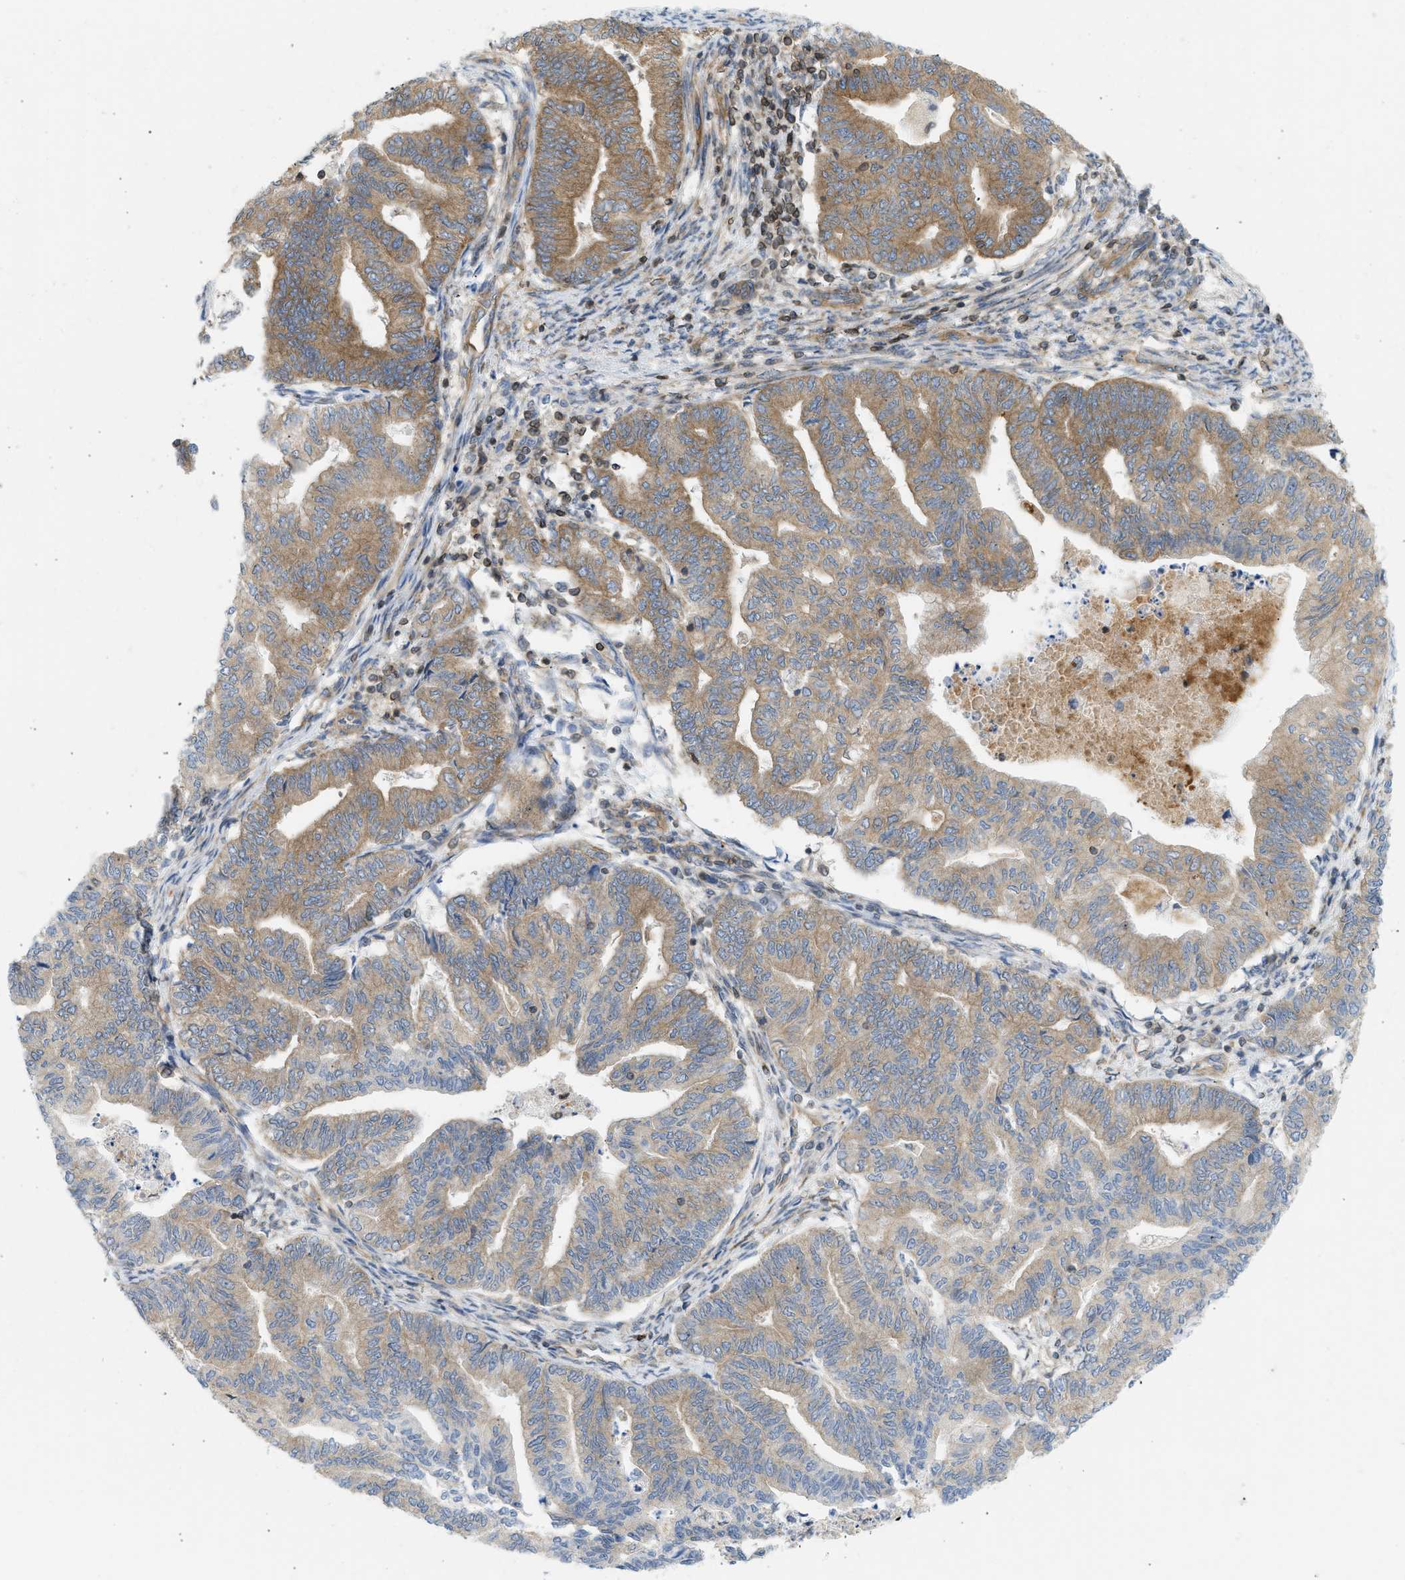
{"staining": {"intensity": "moderate", "quantity": ">75%", "location": "cytoplasmic/membranous"}, "tissue": "endometrial cancer", "cell_type": "Tumor cells", "image_type": "cancer", "snomed": [{"axis": "morphology", "description": "Adenocarcinoma, NOS"}, {"axis": "topography", "description": "Endometrium"}], "caption": "Protein analysis of endometrial cancer (adenocarcinoma) tissue shows moderate cytoplasmic/membranous expression in approximately >75% of tumor cells. (DAB IHC with brightfield microscopy, high magnification).", "gene": "STRN", "patient": {"sex": "female", "age": 79}}